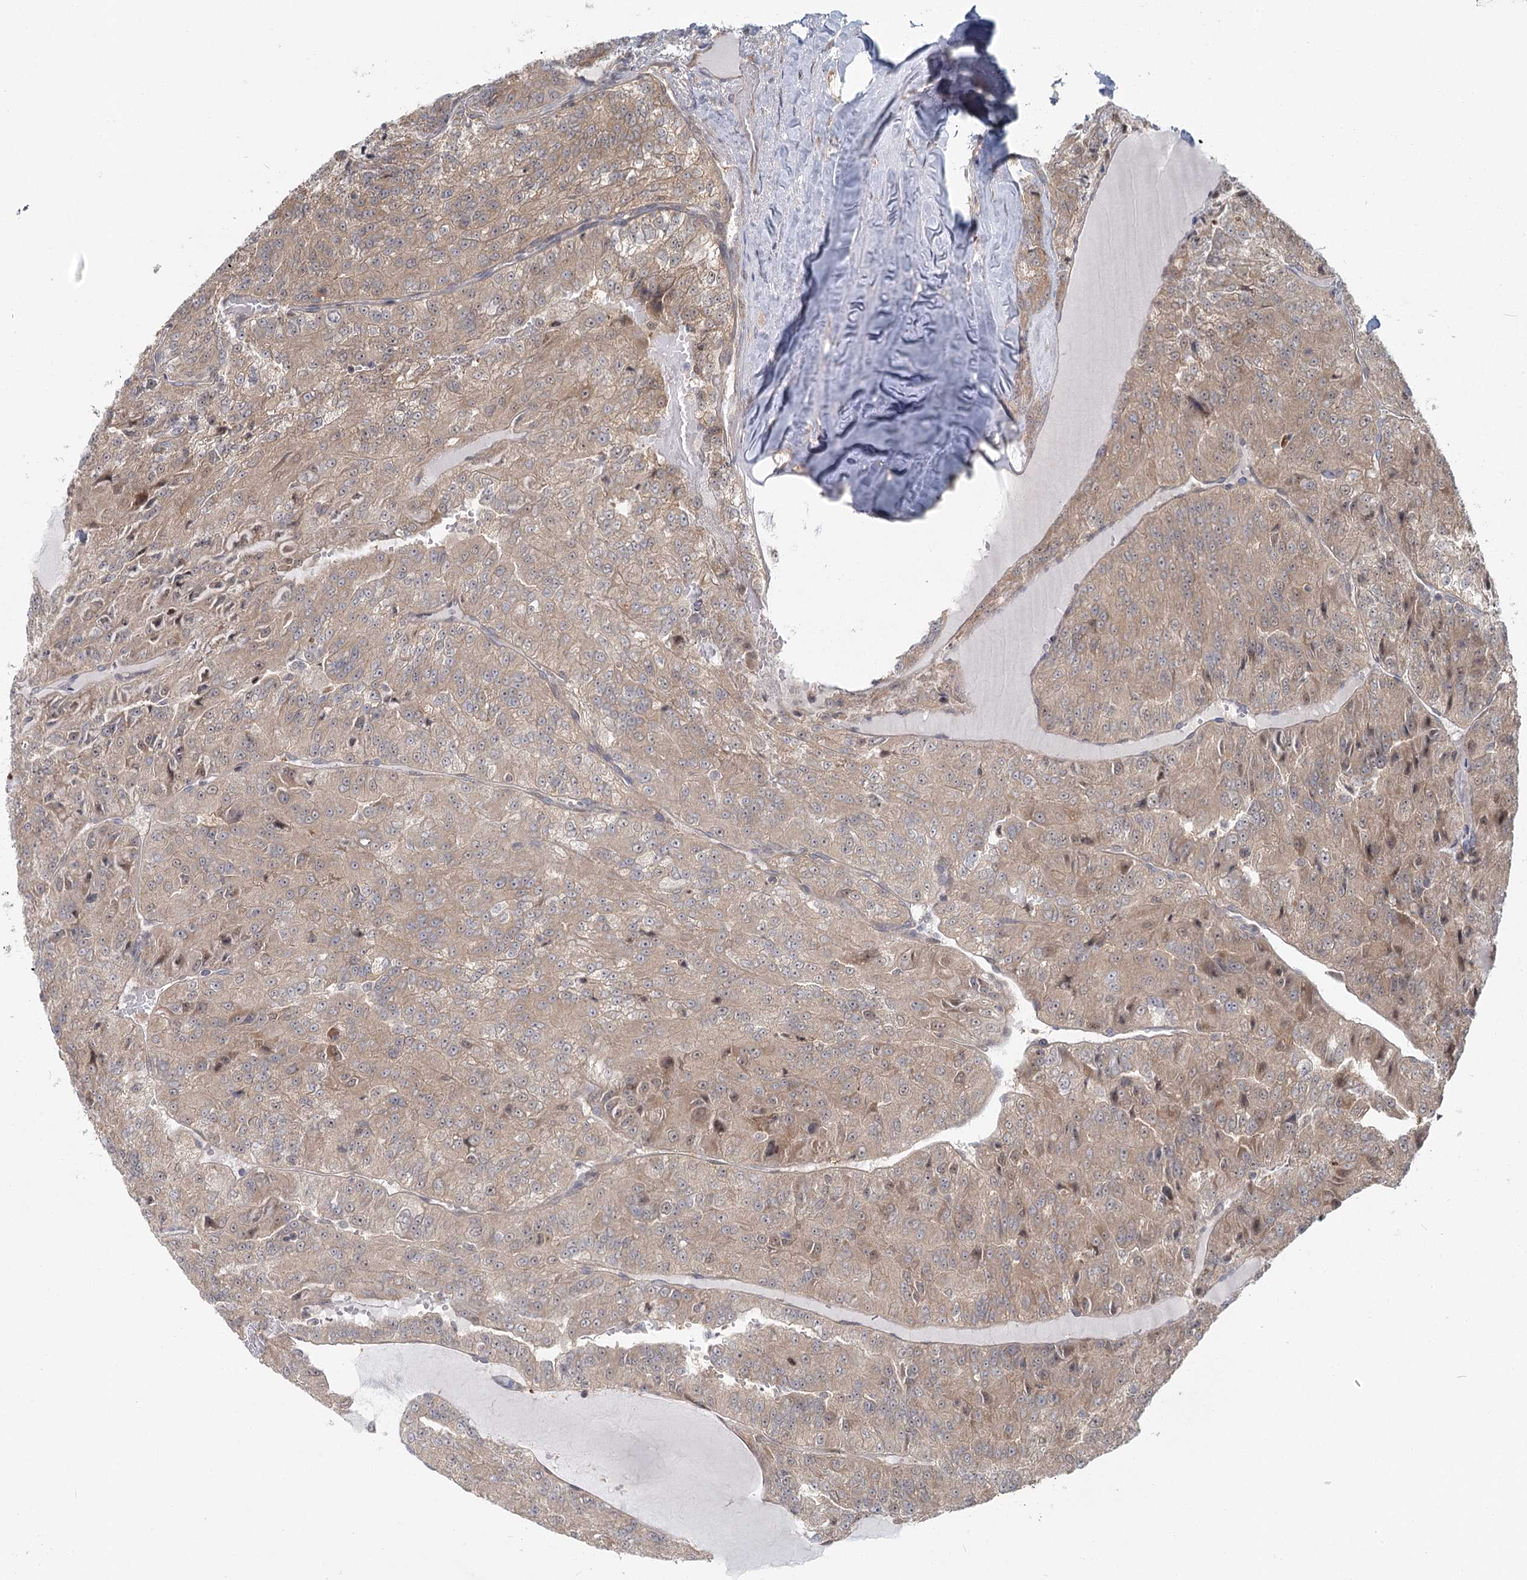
{"staining": {"intensity": "weak", "quantity": ">75%", "location": "cytoplasmic/membranous"}, "tissue": "renal cancer", "cell_type": "Tumor cells", "image_type": "cancer", "snomed": [{"axis": "morphology", "description": "Adenocarcinoma, NOS"}, {"axis": "topography", "description": "Kidney"}], "caption": "The histopathology image demonstrates immunohistochemical staining of renal adenocarcinoma. There is weak cytoplasmic/membranous expression is appreciated in about >75% of tumor cells. (brown staining indicates protein expression, while blue staining denotes nuclei).", "gene": "THNSL1", "patient": {"sex": "female", "age": 63}}